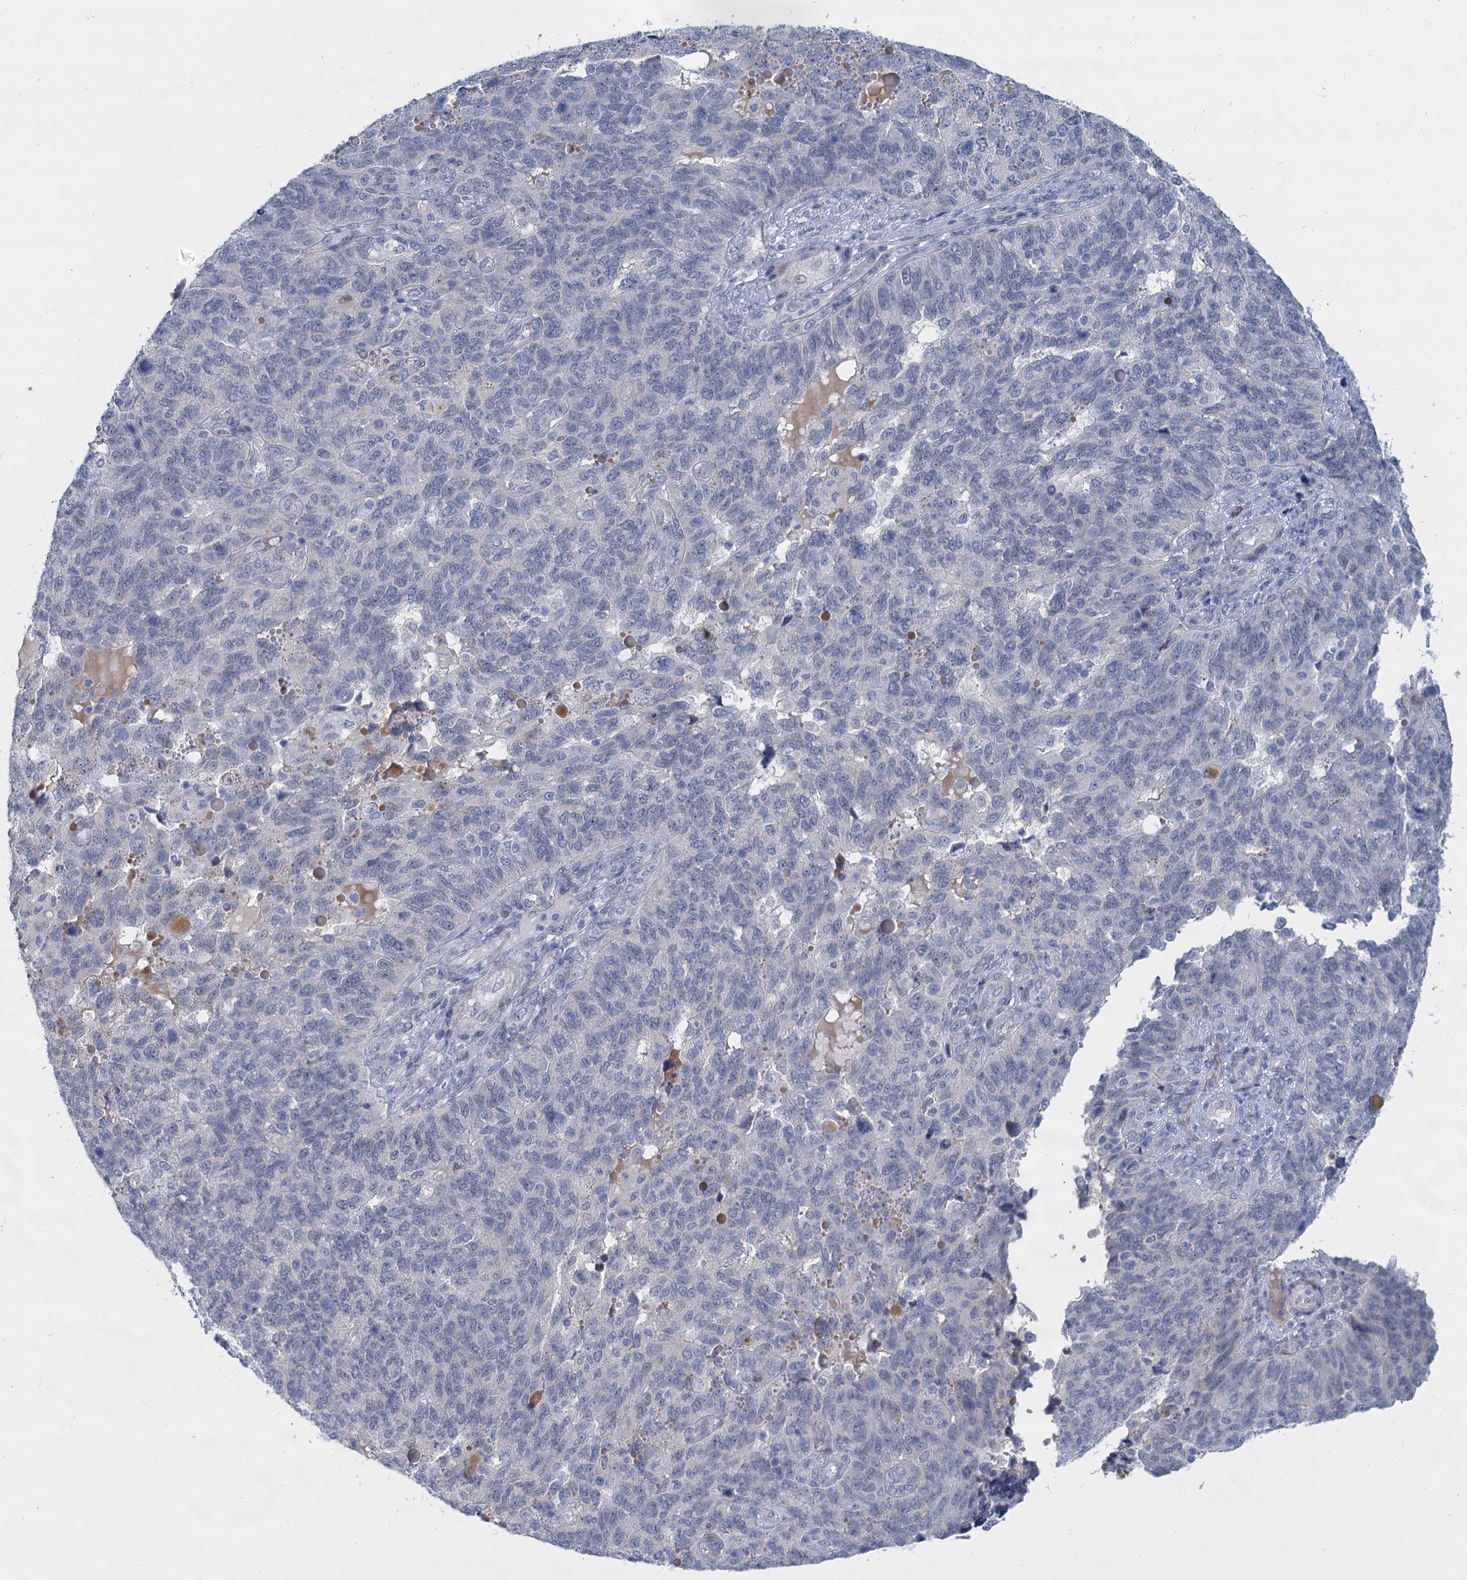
{"staining": {"intensity": "negative", "quantity": "none", "location": "none"}, "tissue": "endometrial cancer", "cell_type": "Tumor cells", "image_type": "cancer", "snomed": [{"axis": "morphology", "description": "Adenocarcinoma, NOS"}, {"axis": "topography", "description": "Endometrium"}], "caption": "DAB immunohistochemical staining of endometrial adenocarcinoma exhibits no significant positivity in tumor cells. Nuclei are stained in blue.", "gene": "ACRBP", "patient": {"sex": "female", "age": 66}}